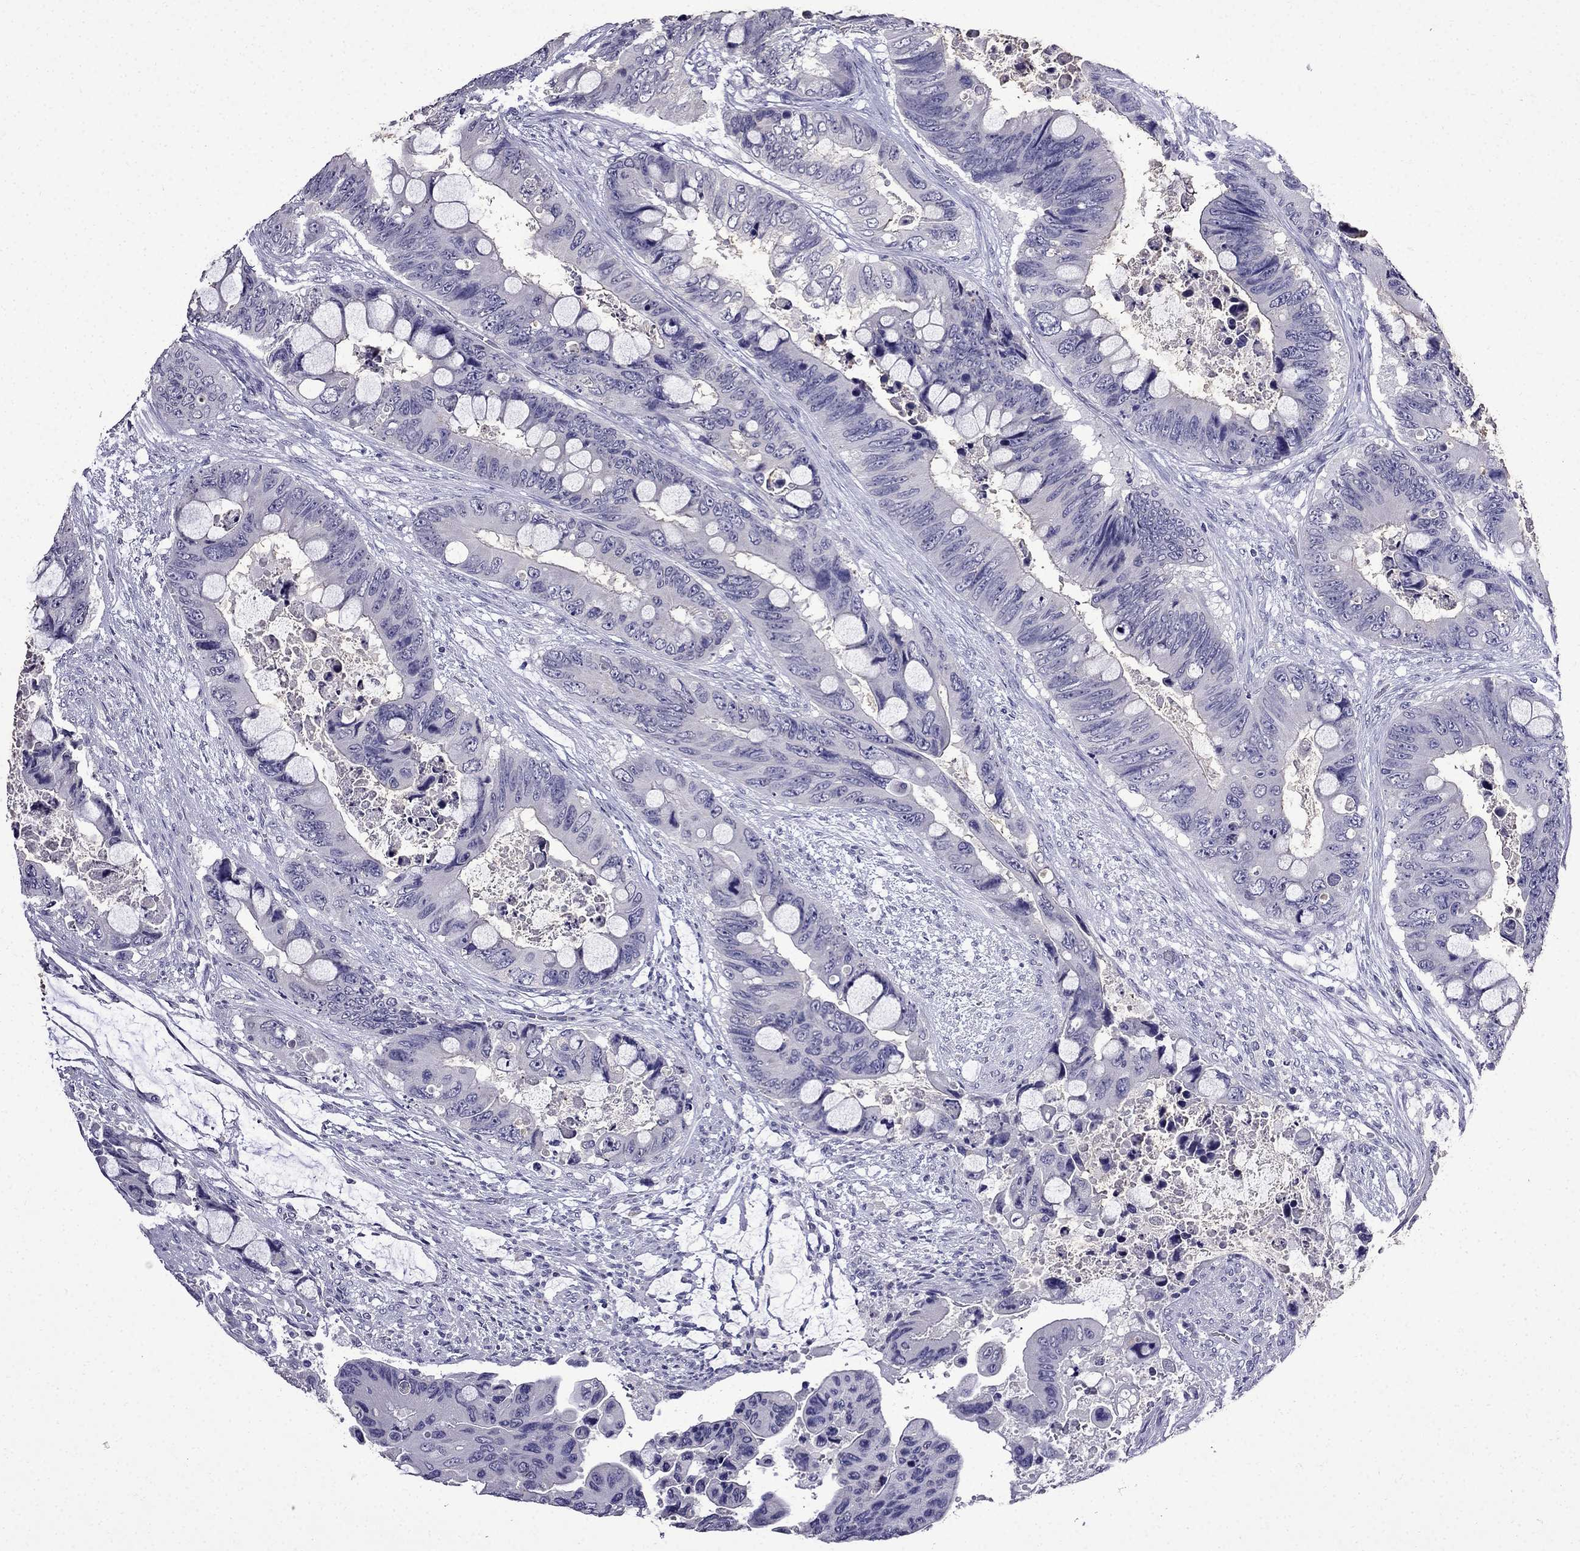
{"staining": {"intensity": "negative", "quantity": "none", "location": "none"}, "tissue": "colorectal cancer", "cell_type": "Tumor cells", "image_type": "cancer", "snomed": [{"axis": "morphology", "description": "Adenocarcinoma, NOS"}, {"axis": "topography", "description": "Rectum"}], "caption": "The IHC histopathology image has no significant staining in tumor cells of colorectal cancer (adenocarcinoma) tissue.", "gene": "DNAH17", "patient": {"sex": "male", "age": 63}}